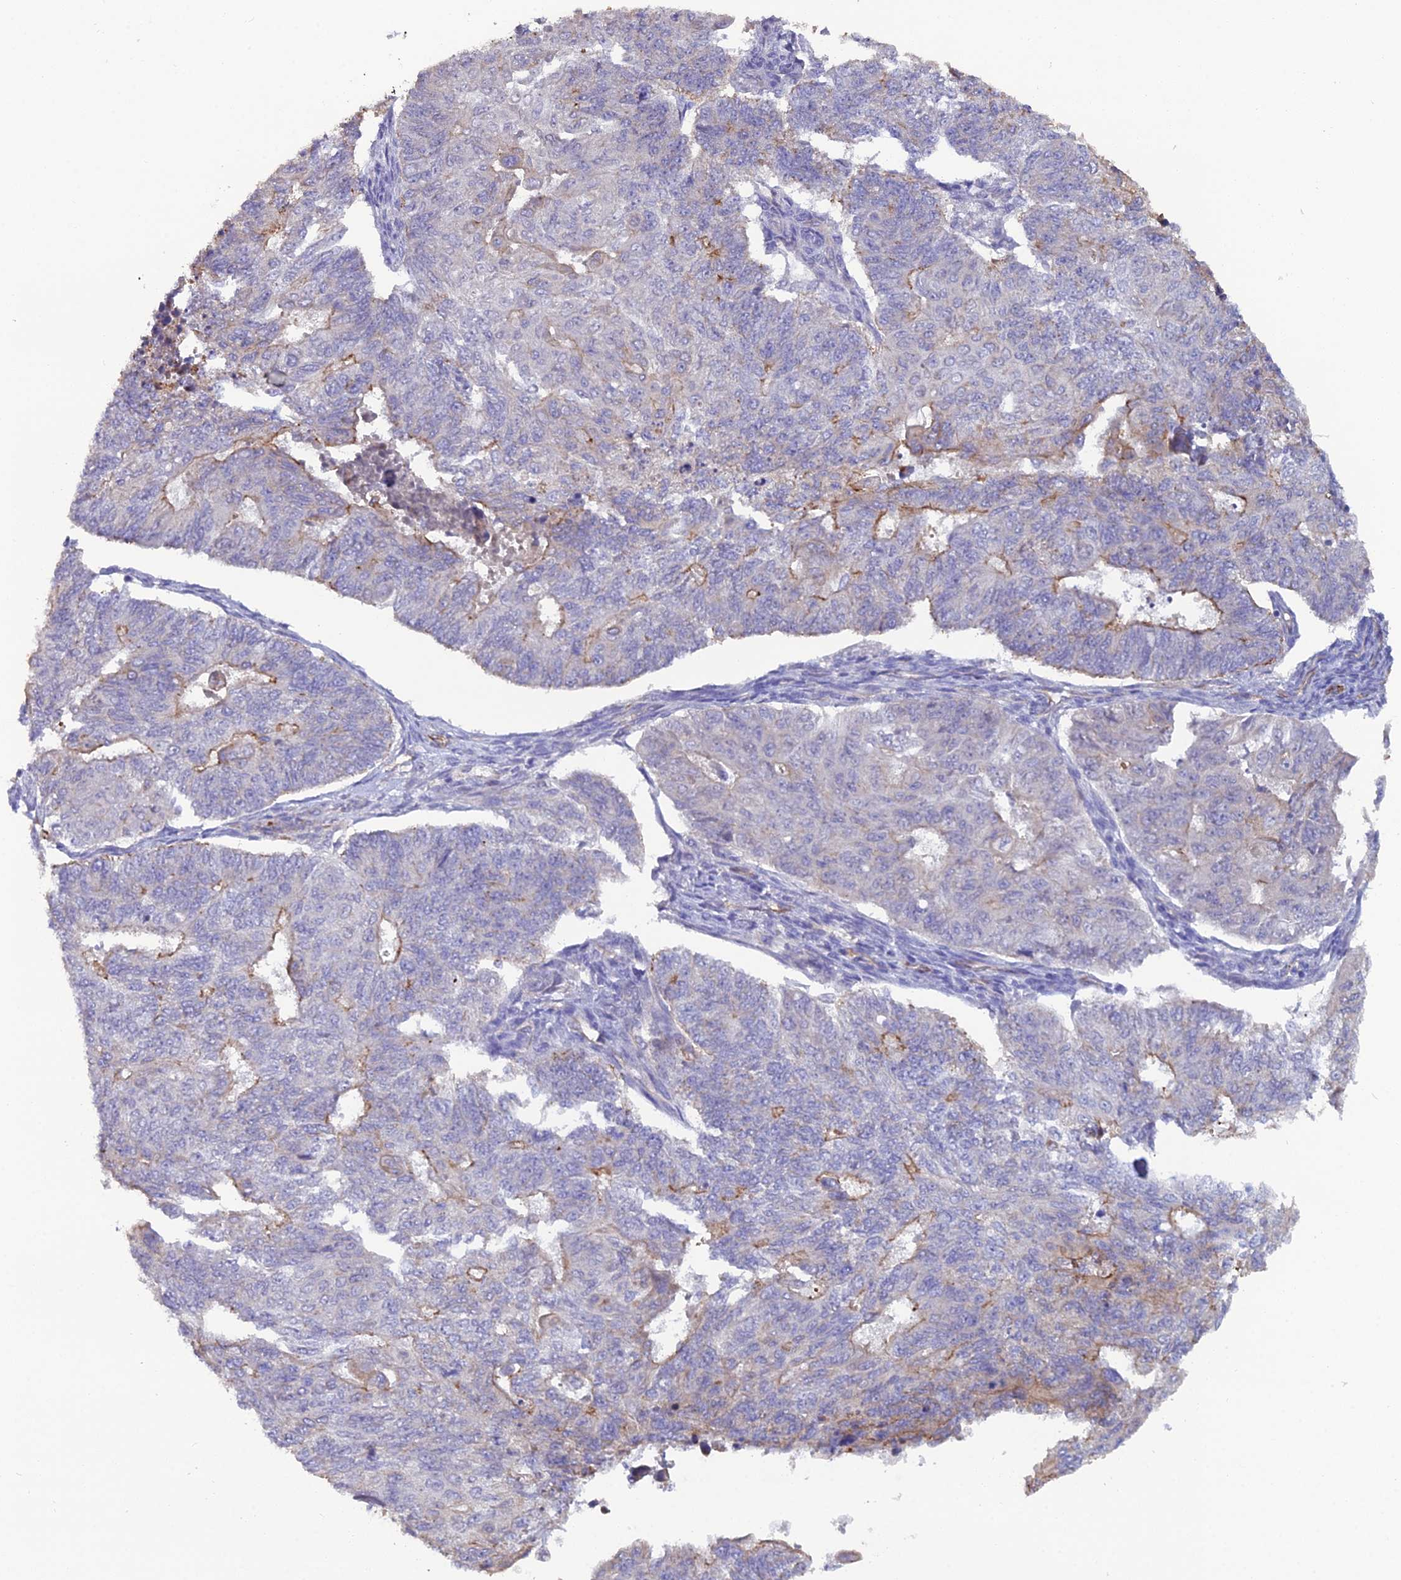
{"staining": {"intensity": "moderate", "quantity": "<25%", "location": "cytoplasmic/membranous"}, "tissue": "endometrial cancer", "cell_type": "Tumor cells", "image_type": "cancer", "snomed": [{"axis": "morphology", "description": "Adenocarcinoma, NOS"}, {"axis": "topography", "description": "Endometrium"}], "caption": "Immunohistochemistry of human endometrial cancer shows low levels of moderate cytoplasmic/membranous staining in approximately <25% of tumor cells. (DAB (3,3'-diaminobenzidine) IHC with brightfield microscopy, high magnification).", "gene": "CFAP47", "patient": {"sex": "female", "age": 32}}